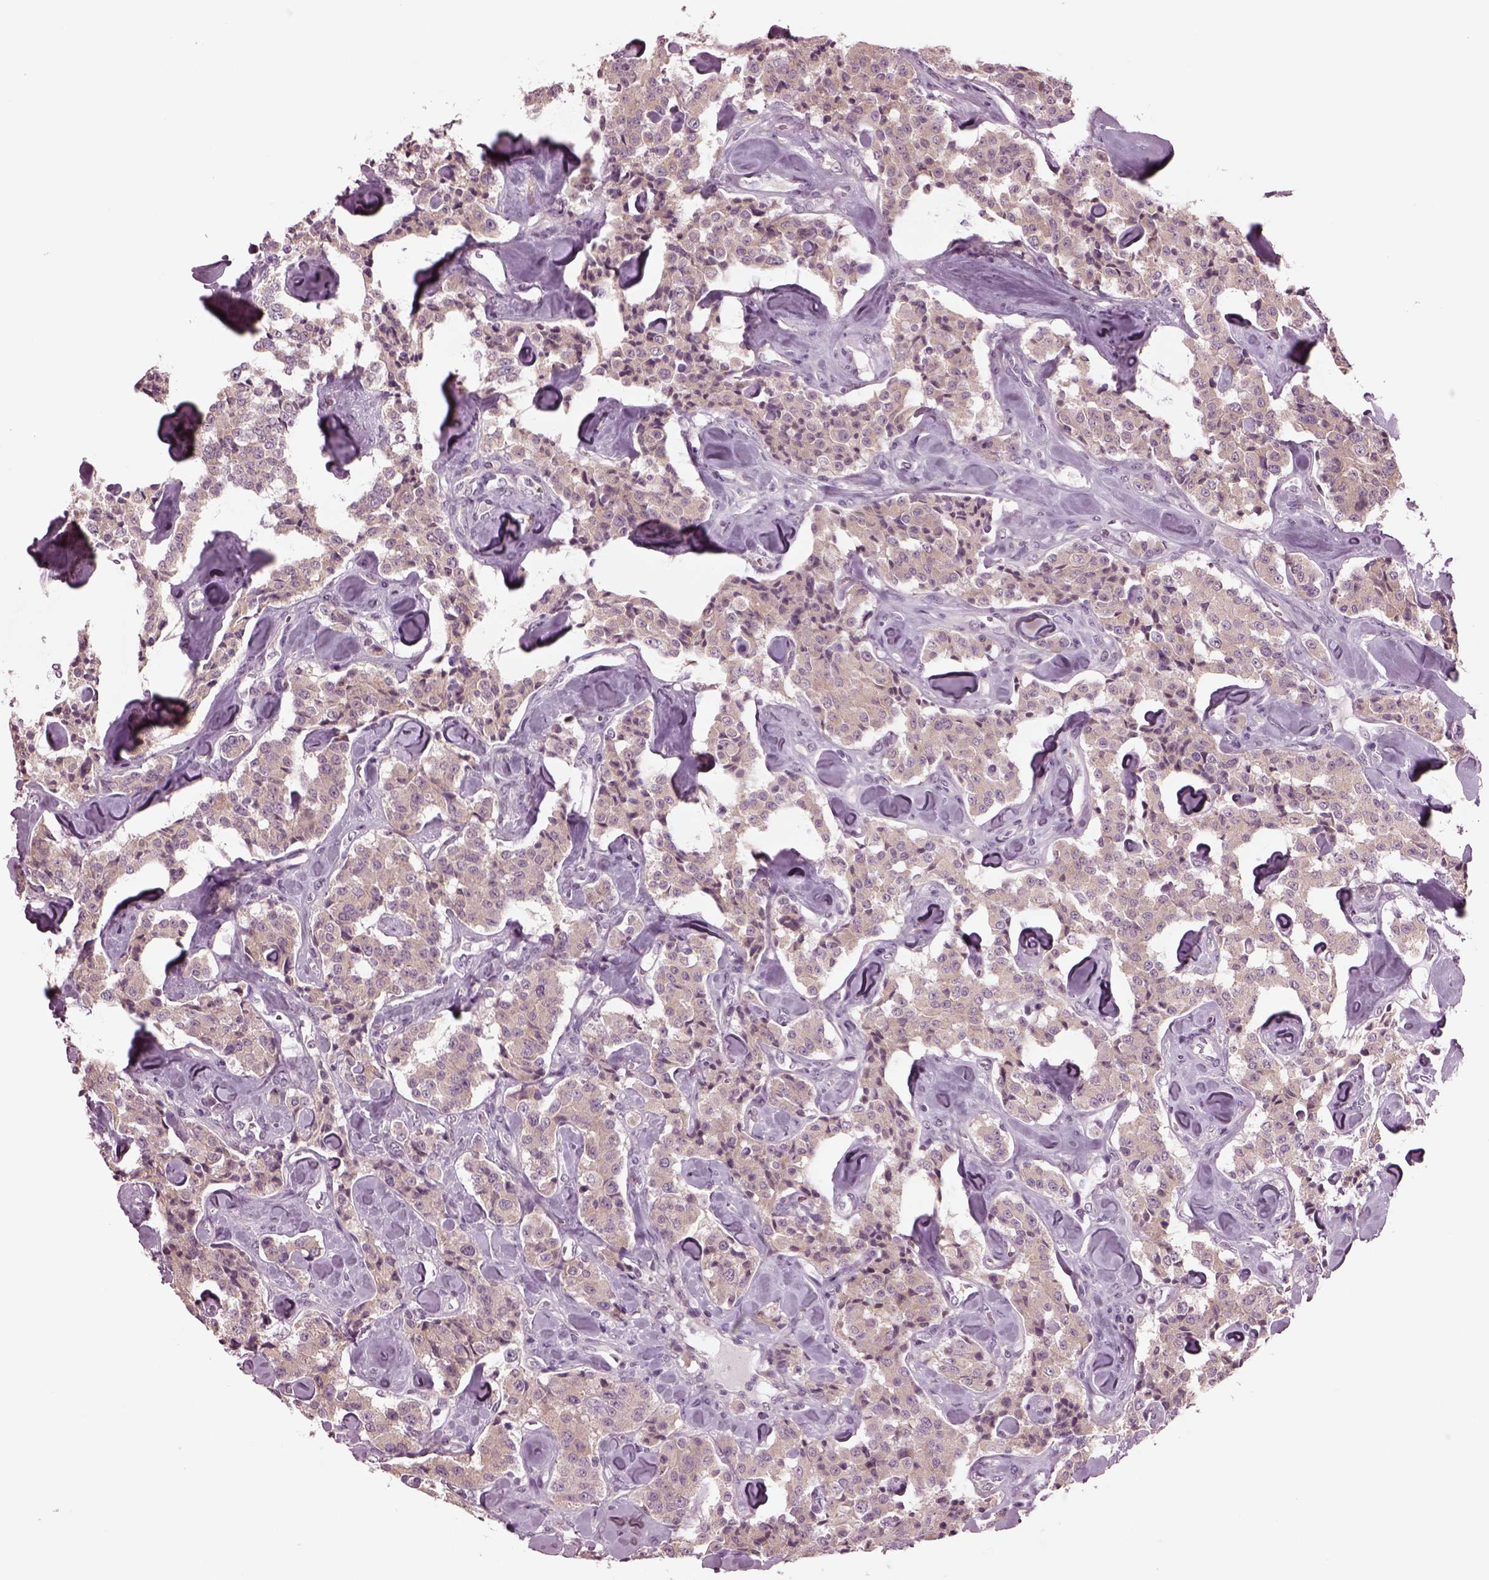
{"staining": {"intensity": "negative", "quantity": "none", "location": "none"}, "tissue": "carcinoid", "cell_type": "Tumor cells", "image_type": "cancer", "snomed": [{"axis": "morphology", "description": "Carcinoid, malignant, NOS"}, {"axis": "topography", "description": "Pancreas"}], "caption": "This photomicrograph is of carcinoid stained with IHC to label a protein in brown with the nuclei are counter-stained blue. There is no staining in tumor cells.", "gene": "CLCN4", "patient": {"sex": "male", "age": 41}}